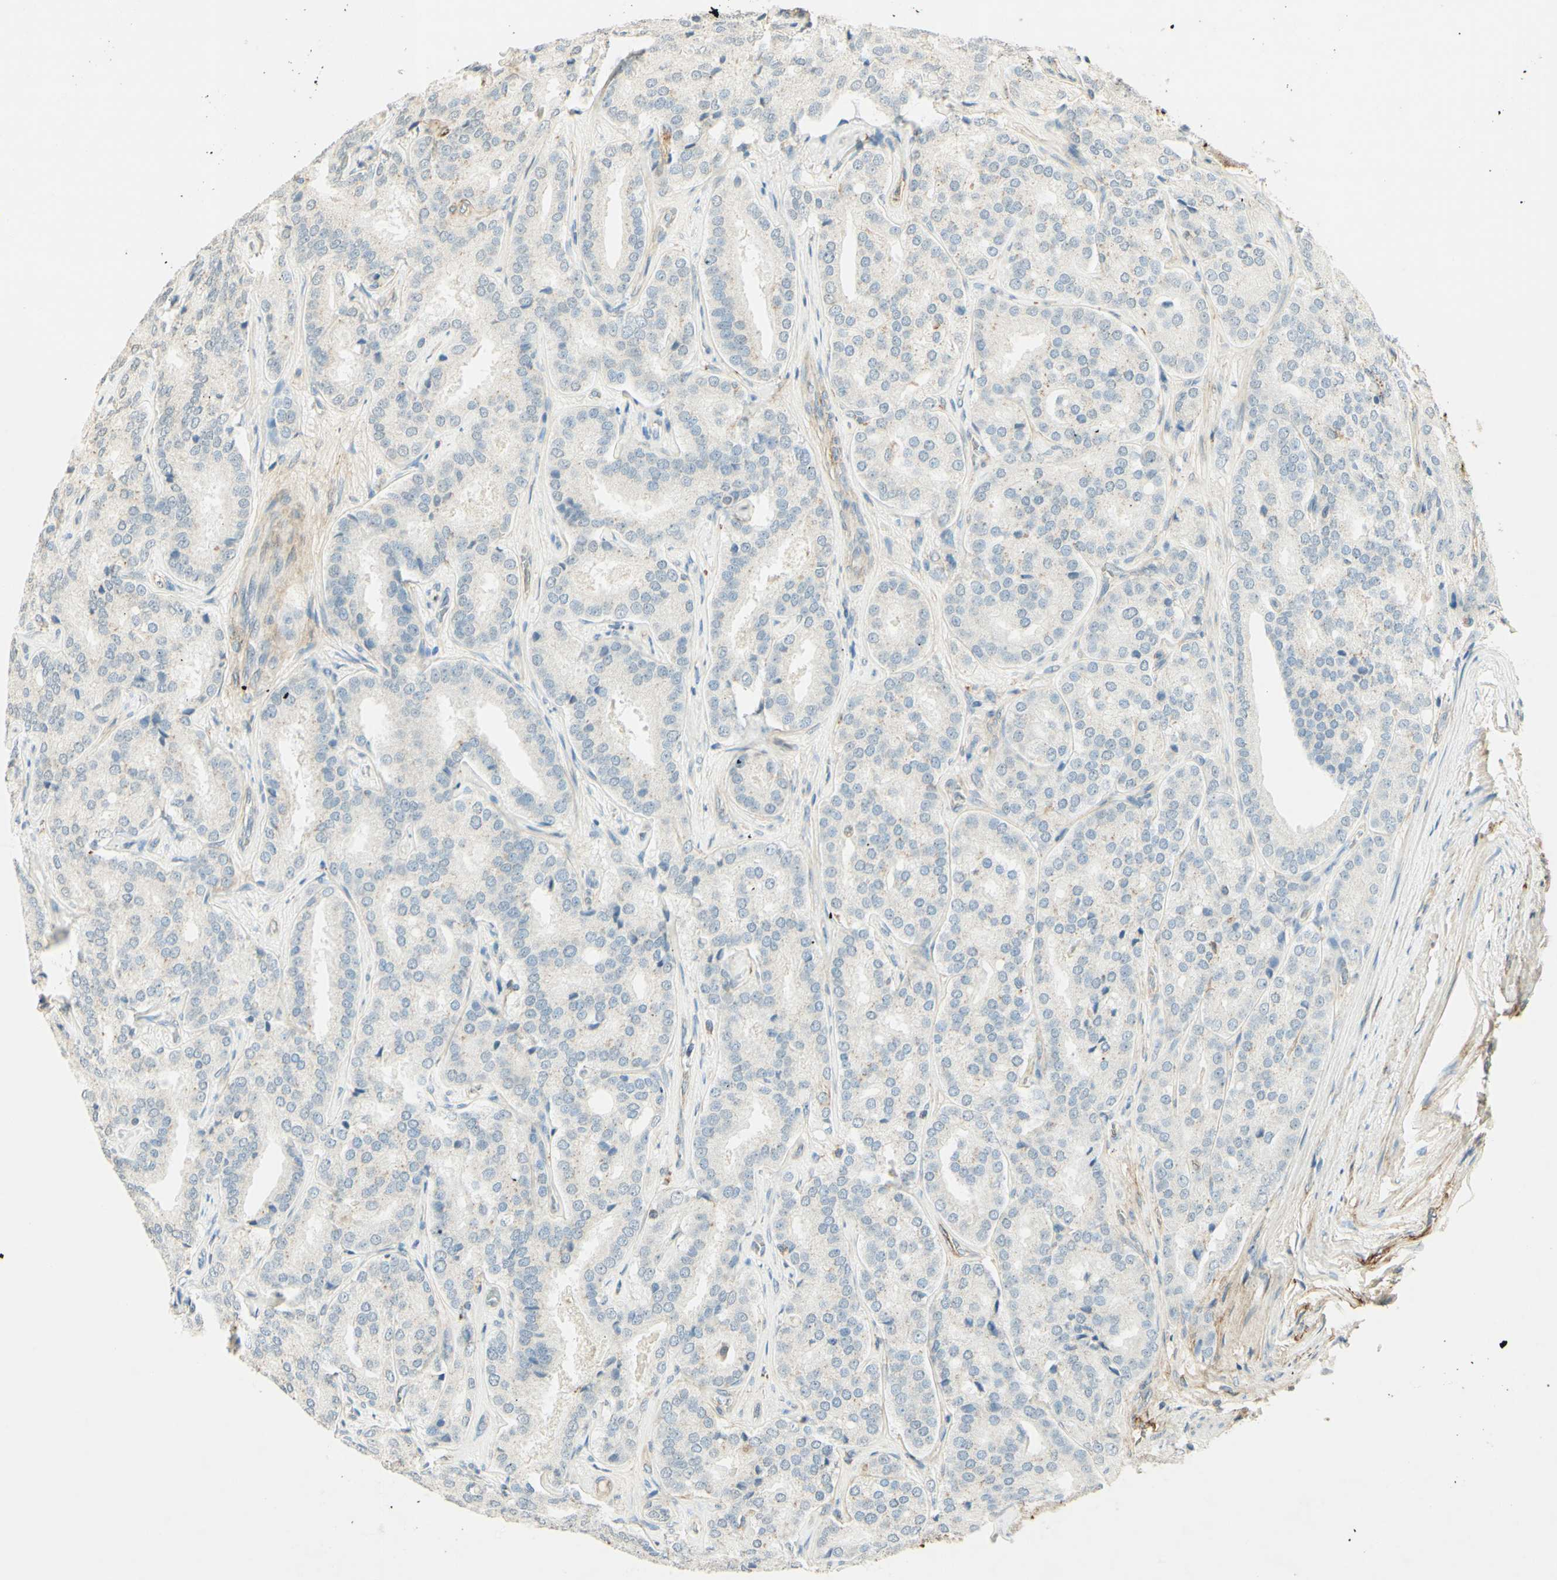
{"staining": {"intensity": "negative", "quantity": "none", "location": "none"}, "tissue": "prostate cancer", "cell_type": "Tumor cells", "image_type": "cancer", "snomed": [{"axis": "morphology", "description": "Adenocarcinoma, High grade"}, {"axis": "topography", "description": "Prostate"}], "caption": "The photomicrograph shows no significant positivity in tumor cells of prostate cancer.", "gene": "TNN", "patient": {"sex": "male", "age": 65}}